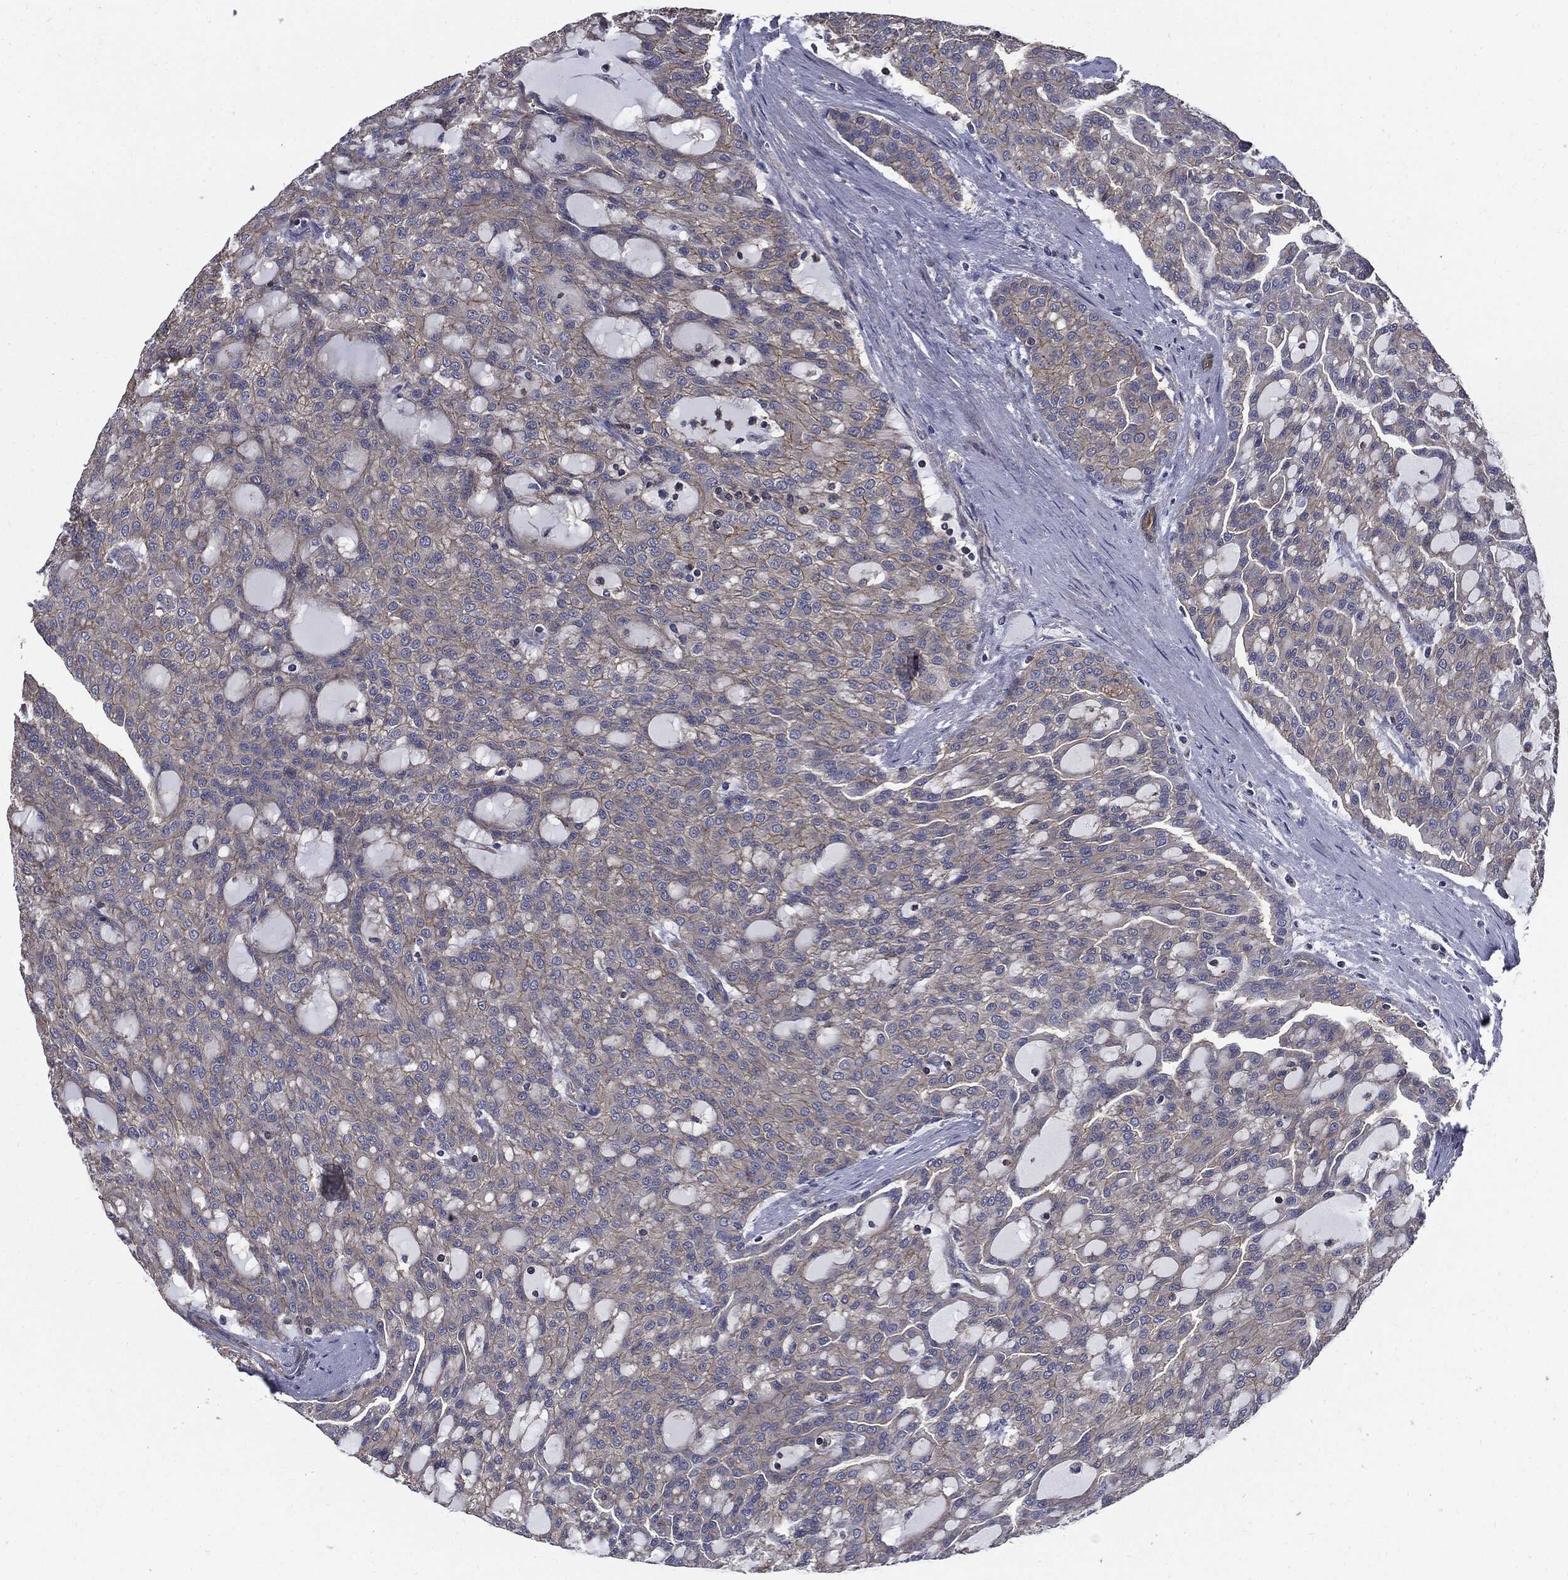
{"staining": {"intensity": "negative", "quantity": "none", "location": "none"}, "tissue": "renal cancer", "cell_type": "Tumor cells", "image_type": "cancer", "snomed": [{"axis": "morphology", "description": "Adenocarcinoma, NOS"}, {"axis": "topography", "description": "Kidney"}], "caption": "IHC histopathology image of neoplastic tissue: human renal cancer (adenocarcinoma) stained with DAB demonstrates no significant protein staining in tumor cells.", "gene": "PDCD6IP", "patient": {"sex": "male", "age": 63}}